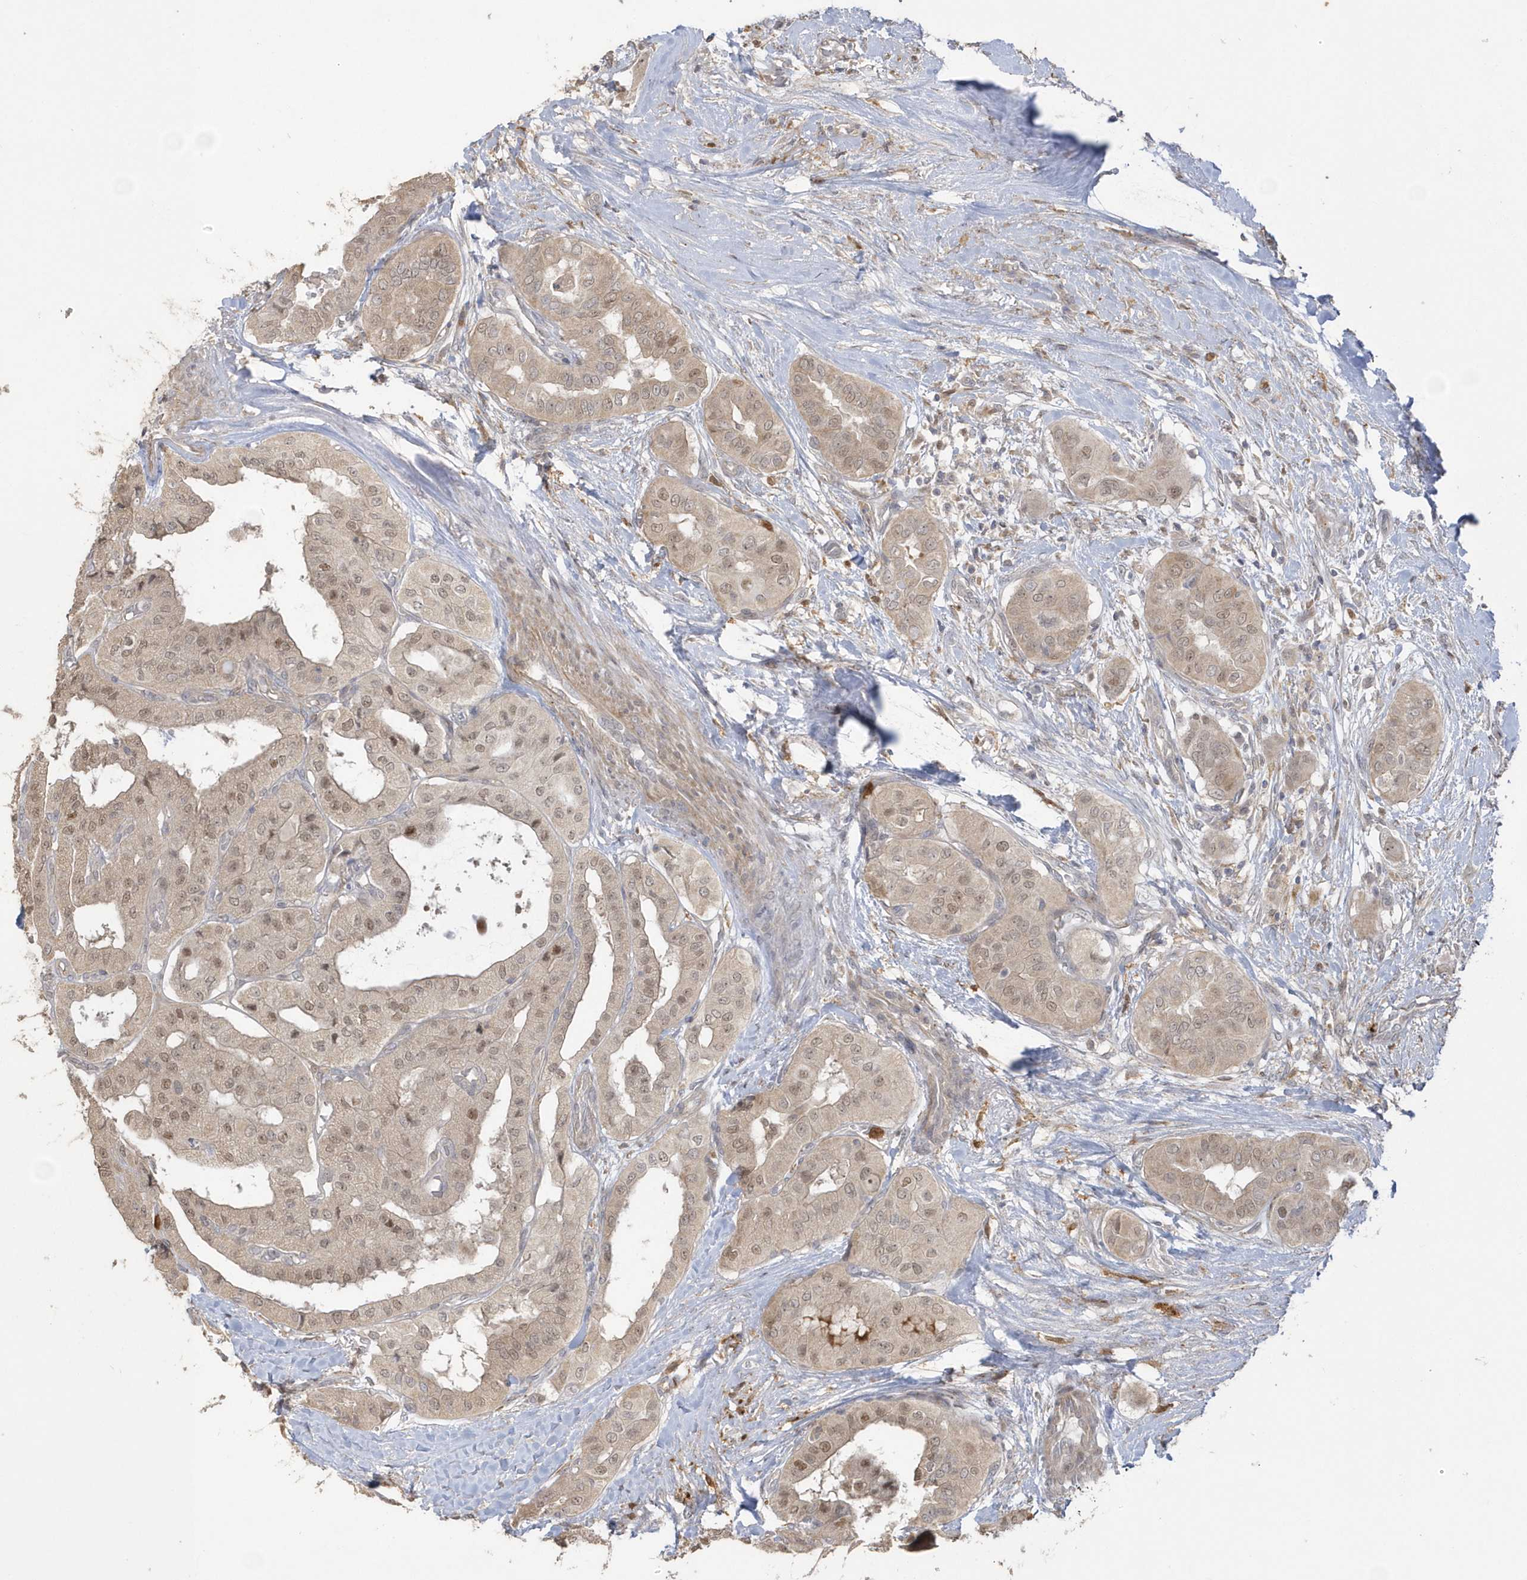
{"staining": {"intensity": "moderate", "quantity": ">75%", "location": "cytoplasmic/membranous,nuclear"}, "tissue": "thyroid cancer", "cell_type": "Tumor cells", "image_type": "cancer", "snomed": [{"axis": "morphology", "description": "Papillary adenocarcinoma, NOS"}, {"axis": "topography", "description": "Thyroid gland"}], "caption": "Immunohistochemistry histopathology image of neoplastic tissue: thyroid cancer (papillary adenocarcinoma) stained using immunohistochemistry exhibits medium levels of moderate protein expression localized specifically in the cytoplasmic/membranous and nuclear of tumor cells, appearing as a cytoplasmic/membranous and nuclear brown color.", "gene": "NAF1", "patient": {"sex": "female", "age": 59}}